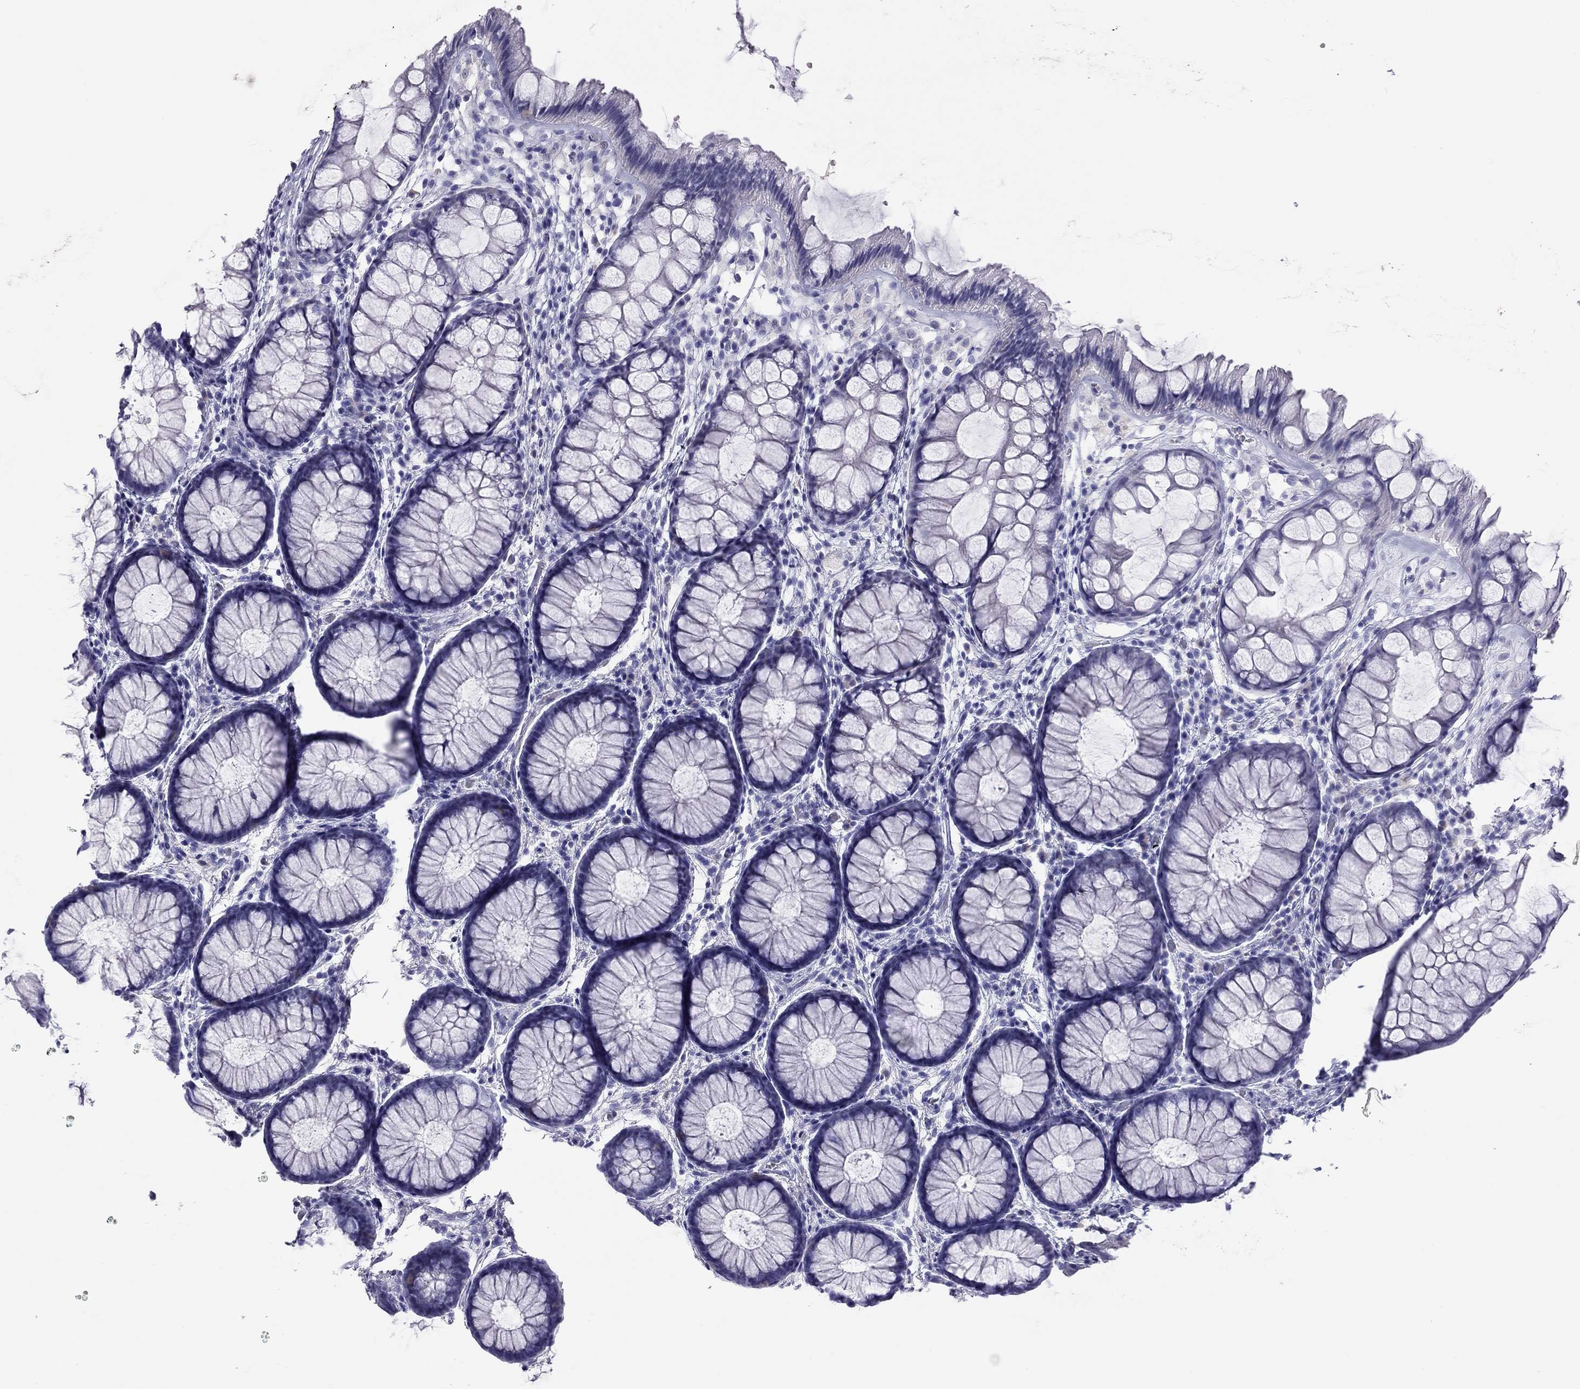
{"staining": {"intensity": "negative", "quantity": "none", "location": "none"}, "tissue": "rectum", "cell_type": "Glandular cells", "image_type": "normal", "snomed": [{"axis": "morphology", "description": "Normal tissue, NOS"}, {"axis": "topography", "description": "Rectum"}], "caption": "High magnification brightfield microscopy of unremarkable rectum stained with DAB (brown) and counterstained with hematoxylin (blue): glandular cells show no significant positivity. The staining was performed using DAB (3,3'-diaminobenzidine) to visualize the protein expression in brown, while the nuclei were stained in blue with hematoxylin (Magnification: 20x).", "gene": "STAG3", "patient": {"sex": "female", "age": 62}}